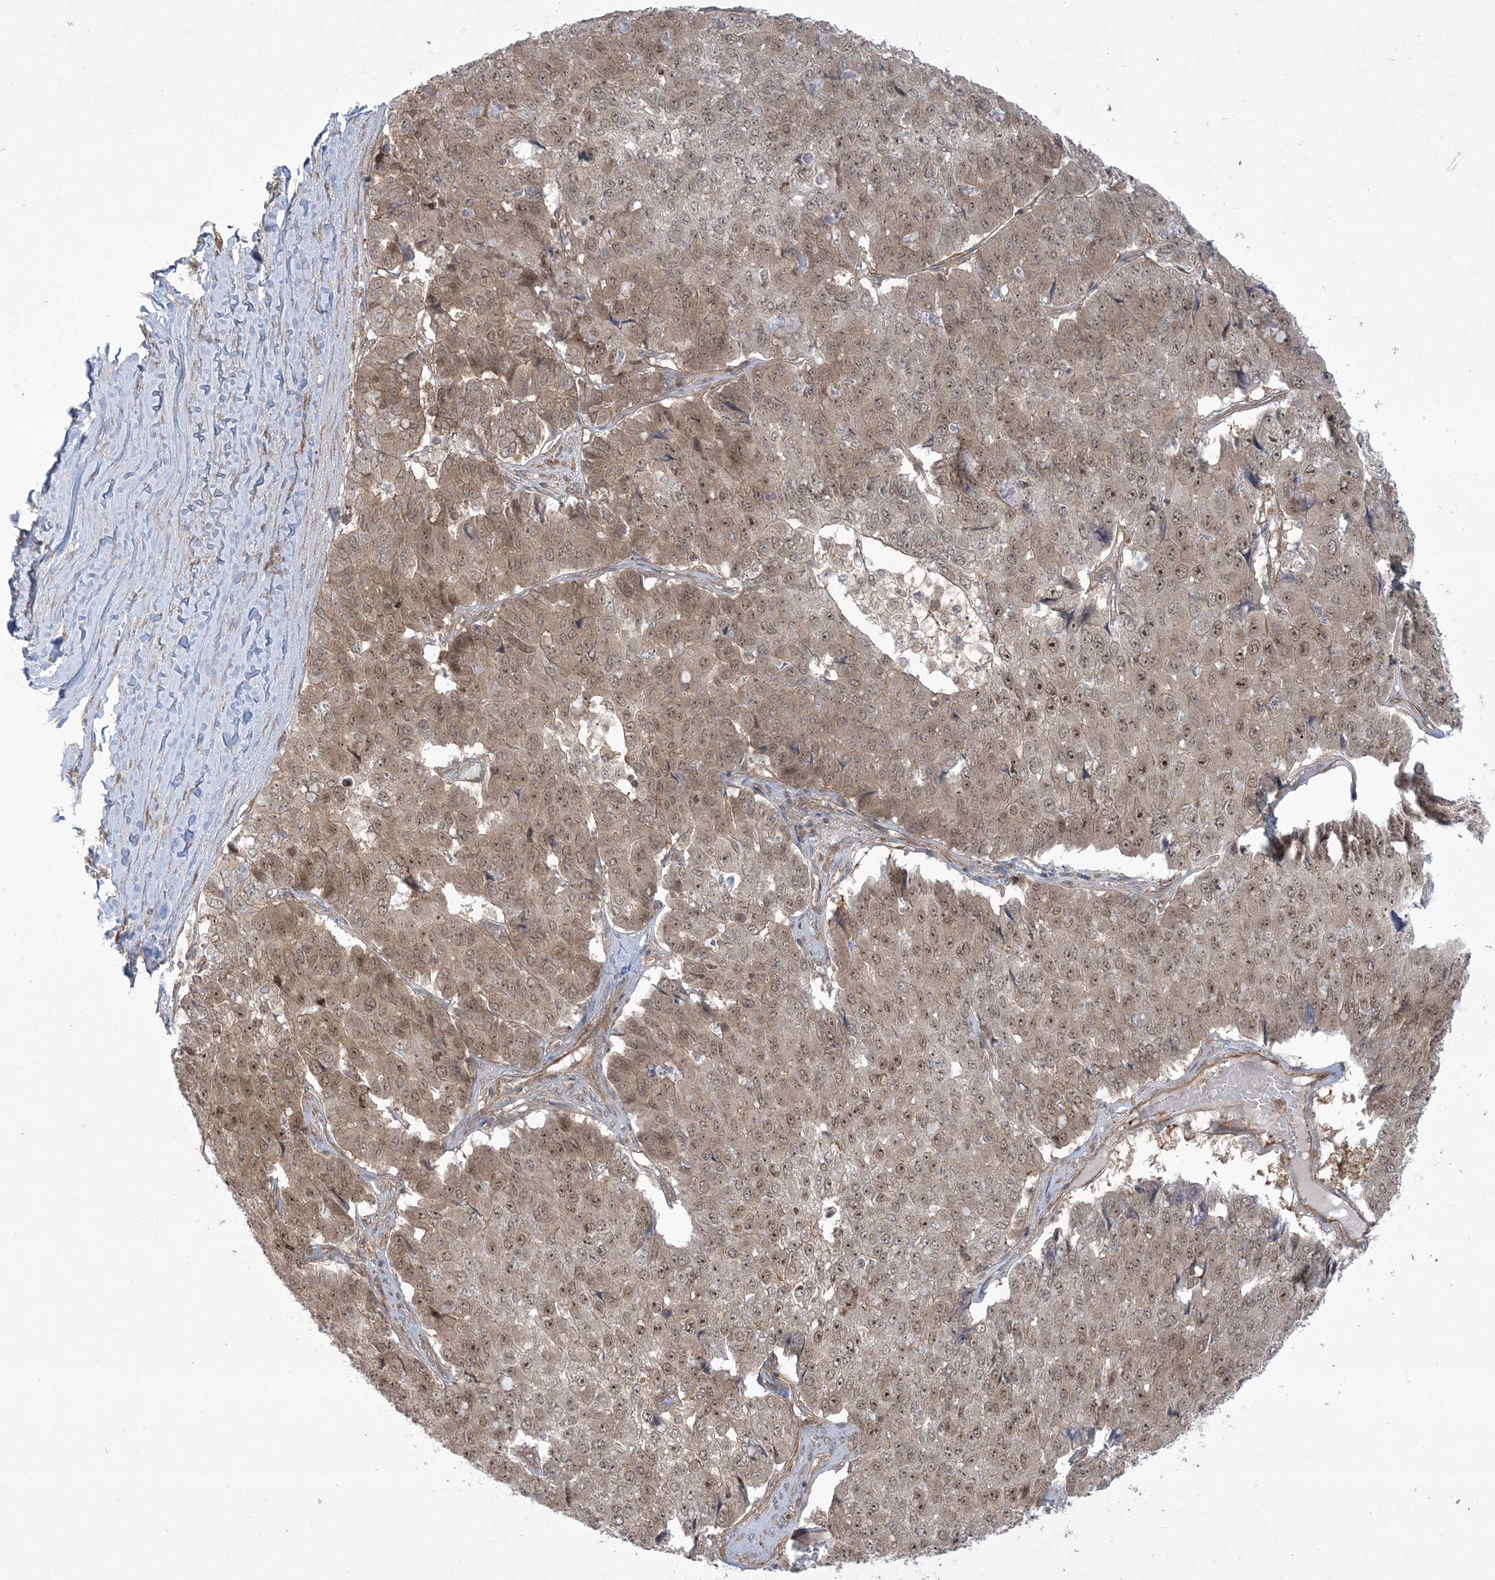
{"staining": {"intensity": "moderate", "quantity": ">75%", "location": "cytoplasmic/membranous,nuclear"}, "tissue": "pancreatic cancer", "cell_type": "Tumor cells", "image_type": "cancer", "snomed": [{"axis": "morphology", "description": "Adenocarcinoma, NOS"}, {"axis": "topography", "description": "Pancreas"}], "caption": "Pancreatic cancer was stained to show a protein in brown. There is medium levels of moderate cytoplasmic/membranous and nuclear expression in approximately >75% of tumor cells.", "gene": "SOGA3", "patient": {"sex": "male", "age": 50}}